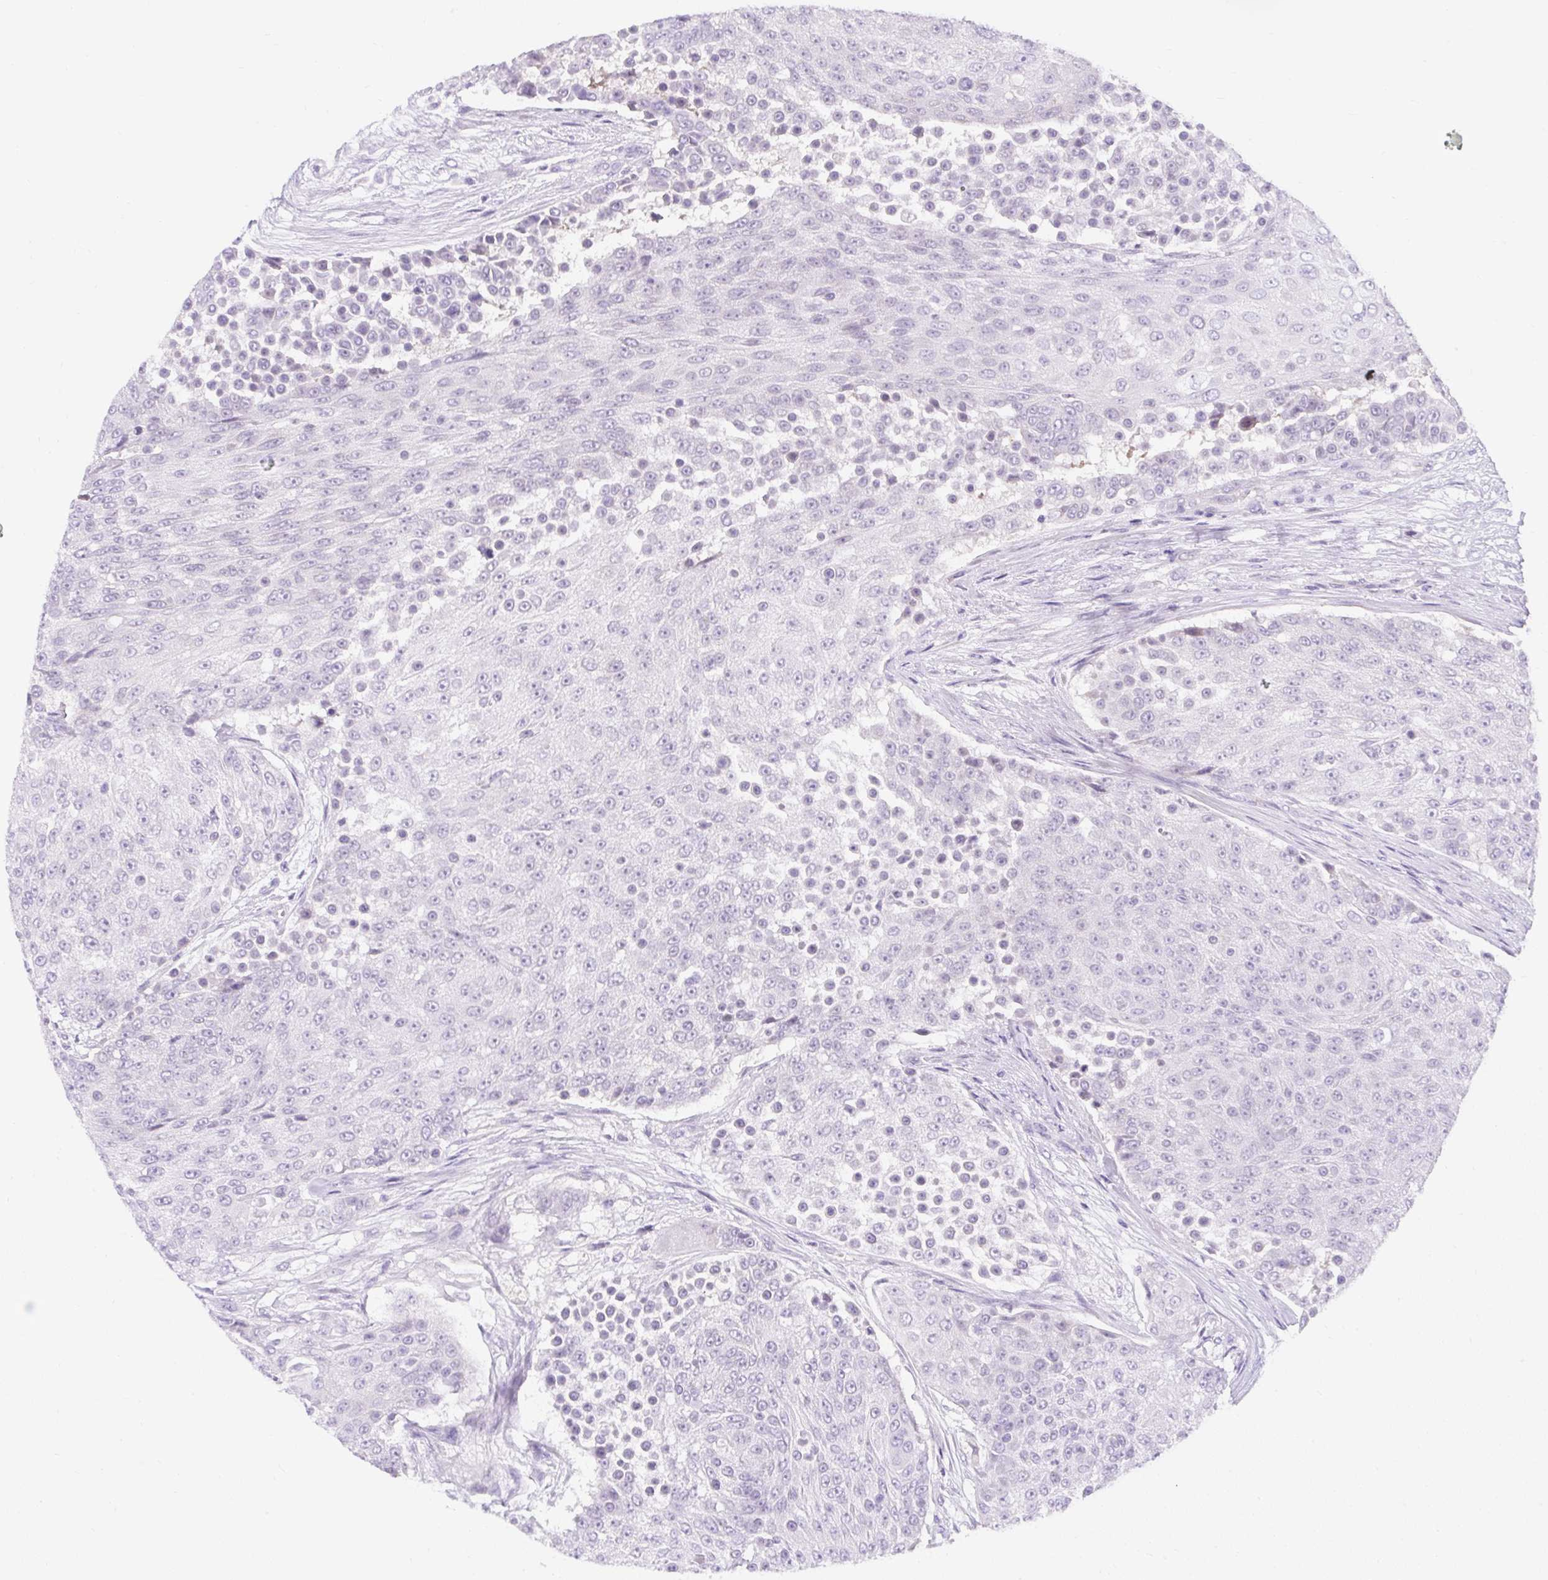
{"staining": {"intensity": "negative", "quantity": "none", "location": "none"}, "tissue": "urothelial cancer", "cell_type": "Tumor cells", "image_type": "cancer", "snomed": [{"axis": "morphology", "description": "Urothelial carcinoma, High grade"}, {"axis": "topography", "description": "Urinary bladder"}], "caption": "IHC of urothelial carcinoma (high-grade) reveals no positivity in tumor cells. (DAB (3,3'-diaminobenzidine) immunohistochemistry with hematoxylin counter stain).", "gene": "GOLGA8A", "patient": {"sex": "female", "age": 63}}